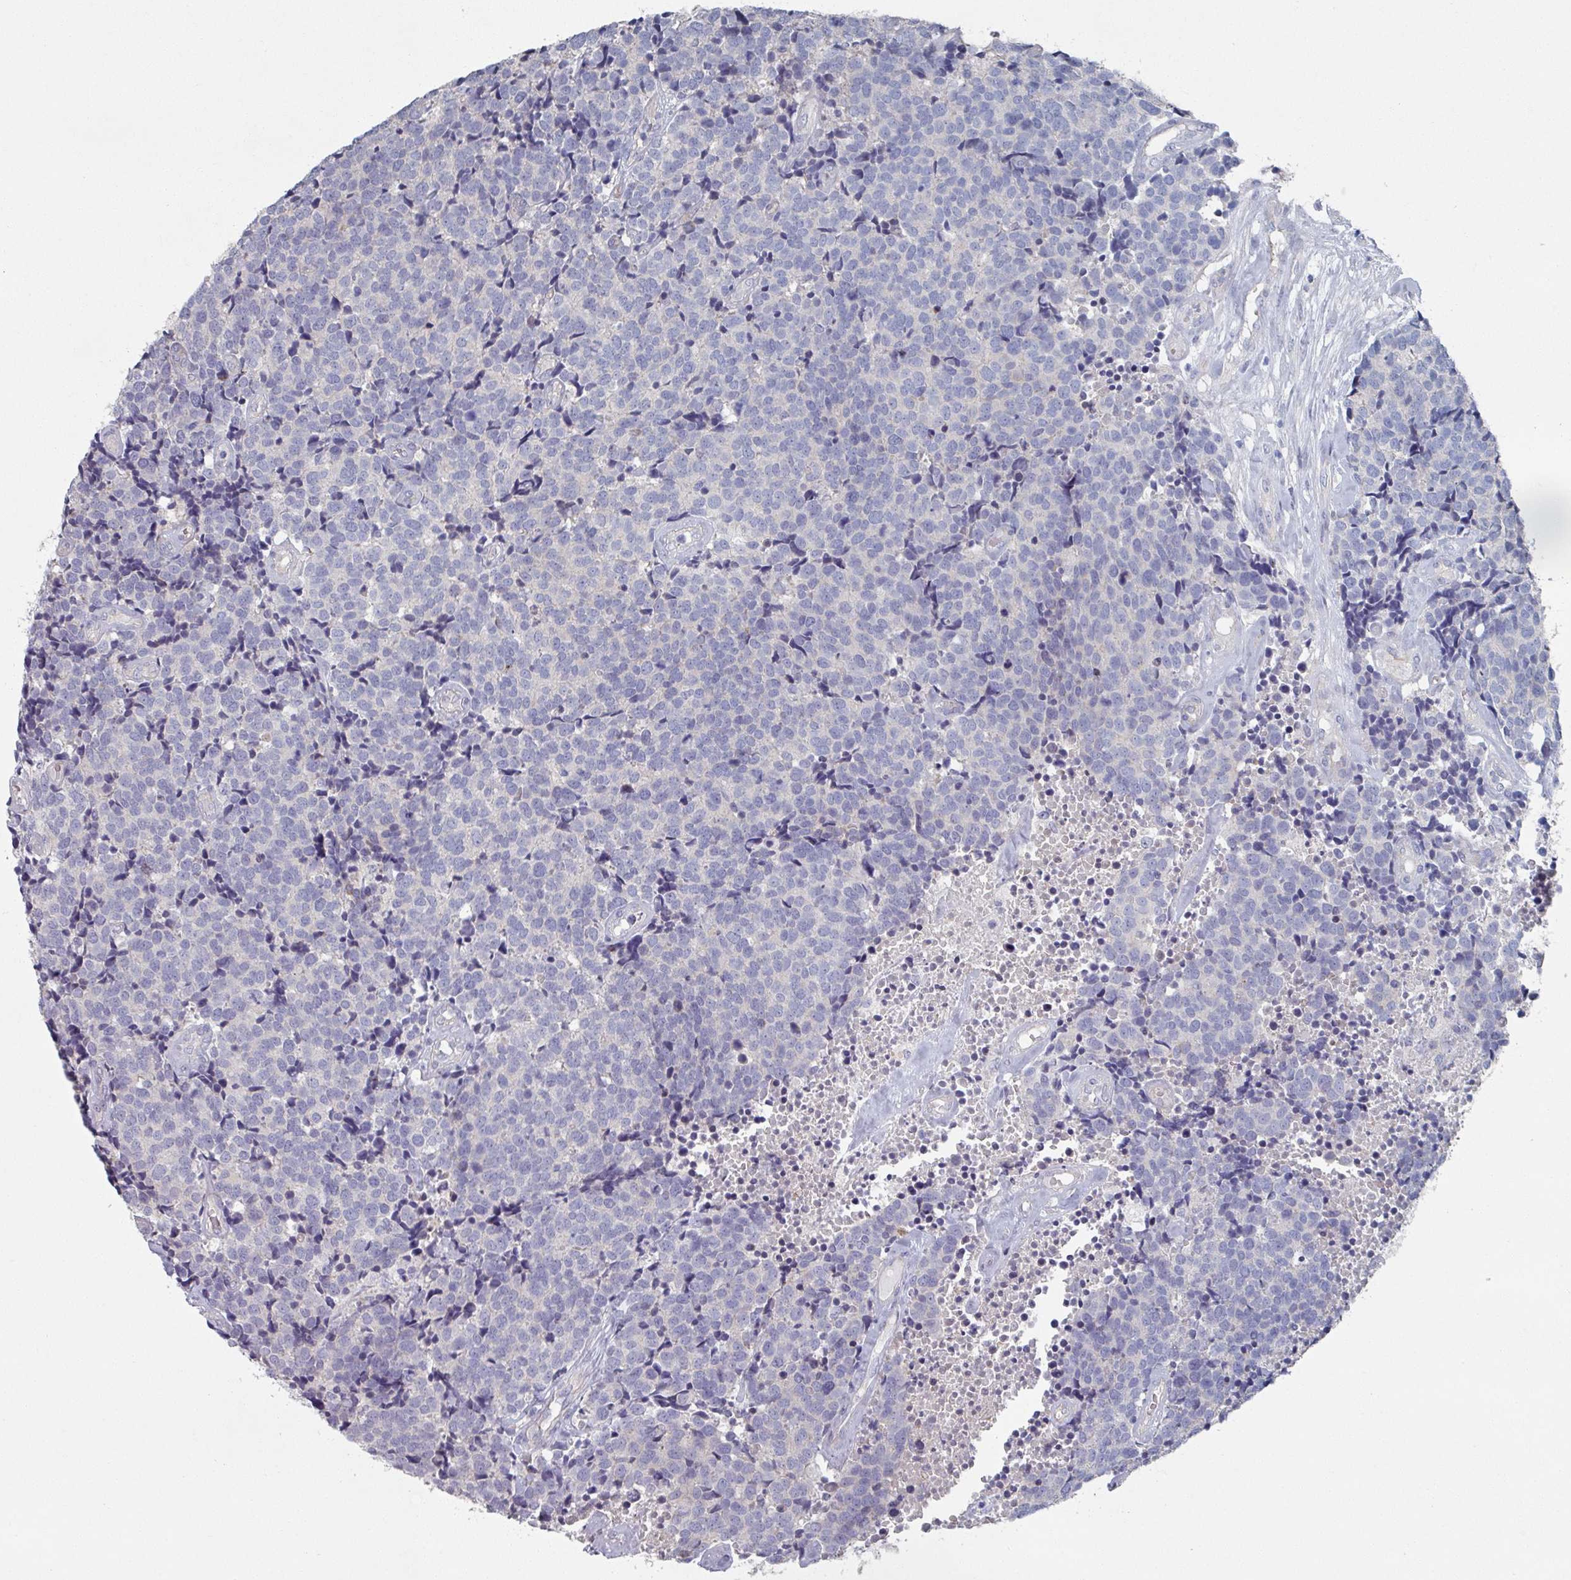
{"staining": {"intensity": "negative", "quantity": "none", "location": "none"}, "tissue": "carcinoid", "cell_type": "Tumor cells", "image_type": "cancer", "snomed": [{"axis": "morphology", "description": "Carcinoid, malignant, NOS"}, {"axis": "topography", "description": "Skin"}], "caption": "The histopathology image displays no staining of tumor cells in carcinoid (malignant). Nuclei are stained in blue.", "gene": "EFL1", "patient": {"sex": "female", "age": 79}}